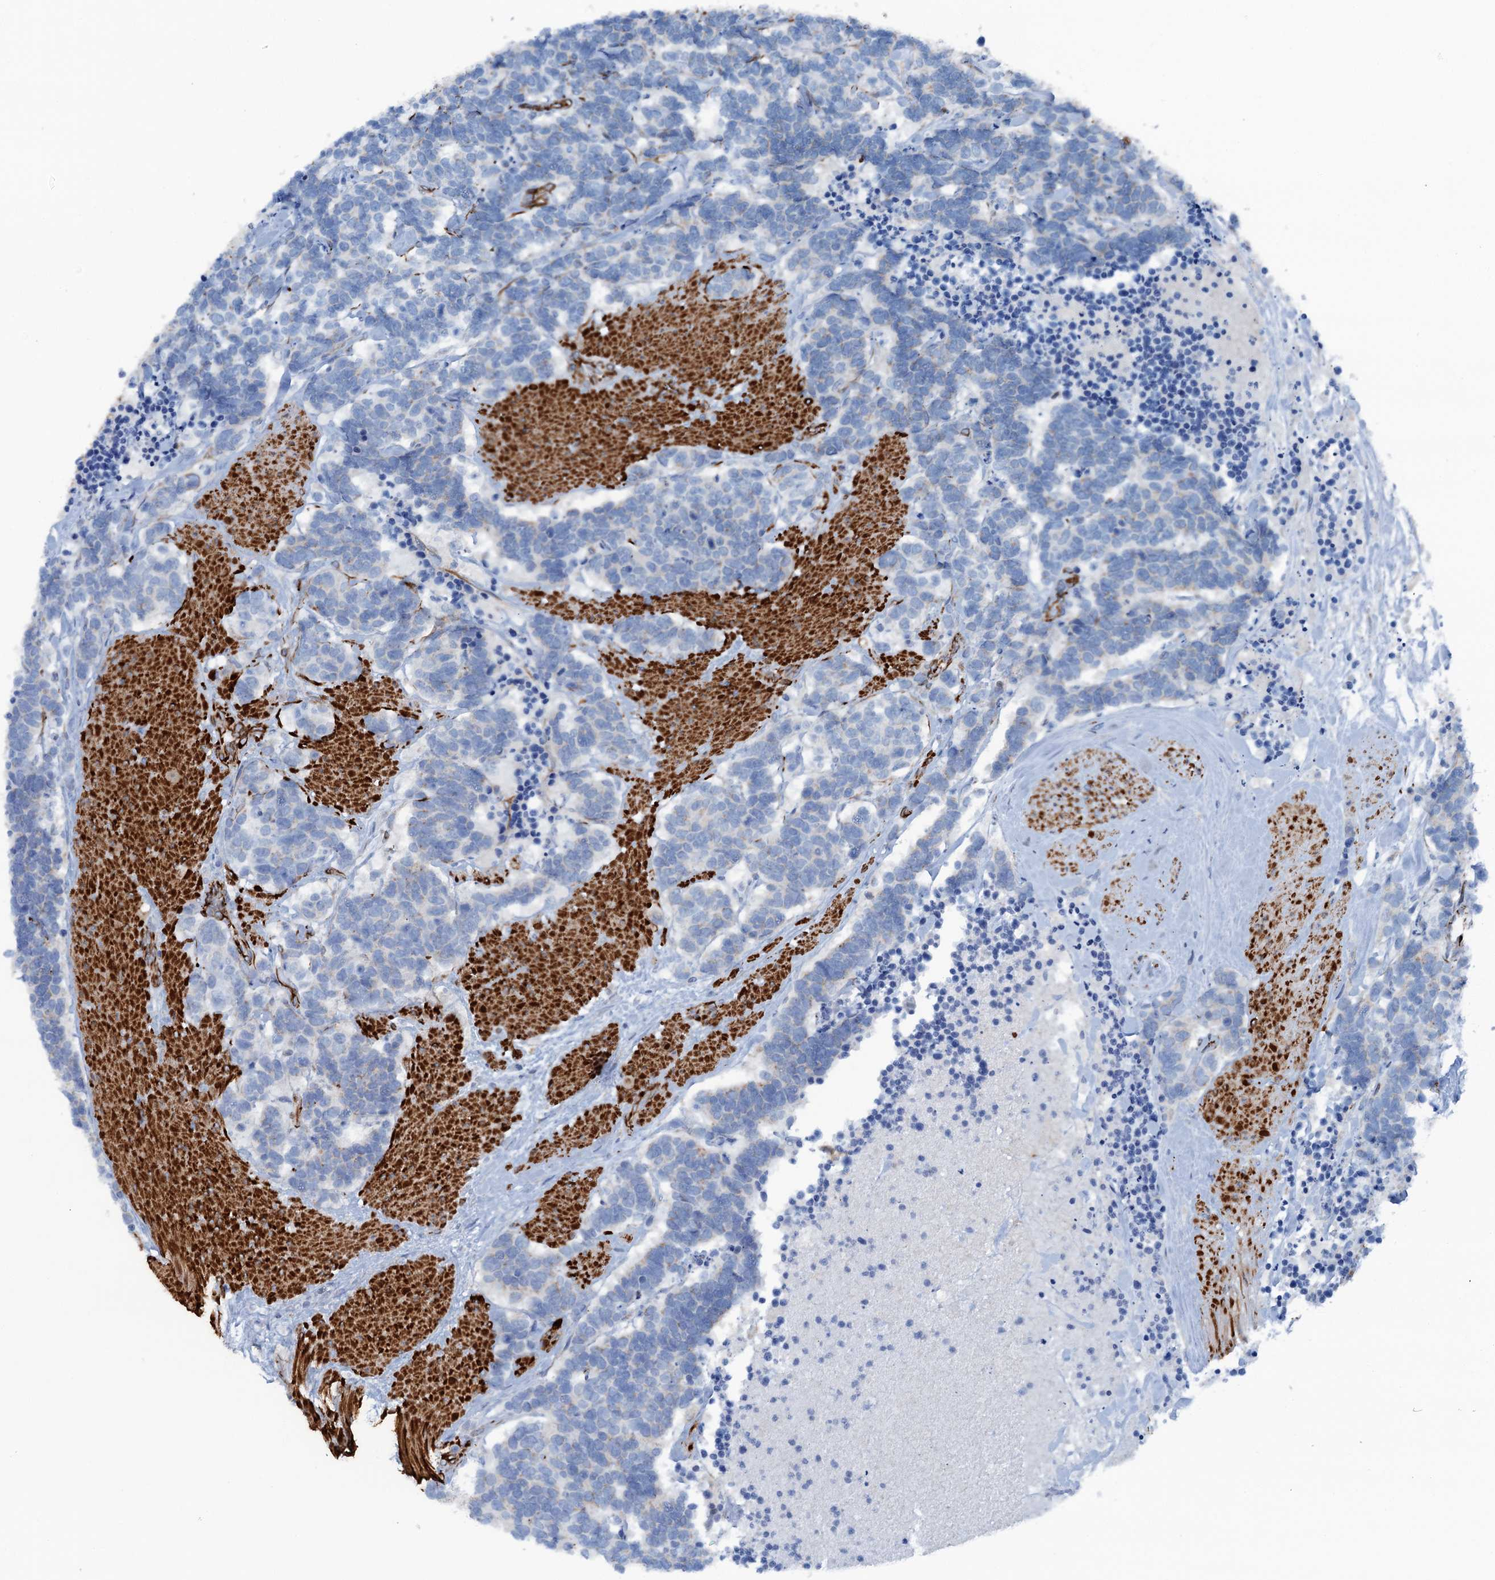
{"staining": {"intensity": "negative", "quantity": "none", "location": "none"}, "tissue": "carcinoid", "cell_type": "Tumor cells", "image_type": "cancer", "snomed": [{"axis": "morphology", "description": "Carcinoma, NOS"}, {"axis": "morphology", "description": "Carcinoid, malignant, NOS"}, {"axis": "topography", "description": "Urinary bladder"}], "caption": "IHC histopathology image of carcinoma stained for a protein (brown), which displays no expression in tumor cells.", "gene": "CALCOCO1", "patient": {"sex": "male", "age": 57}}